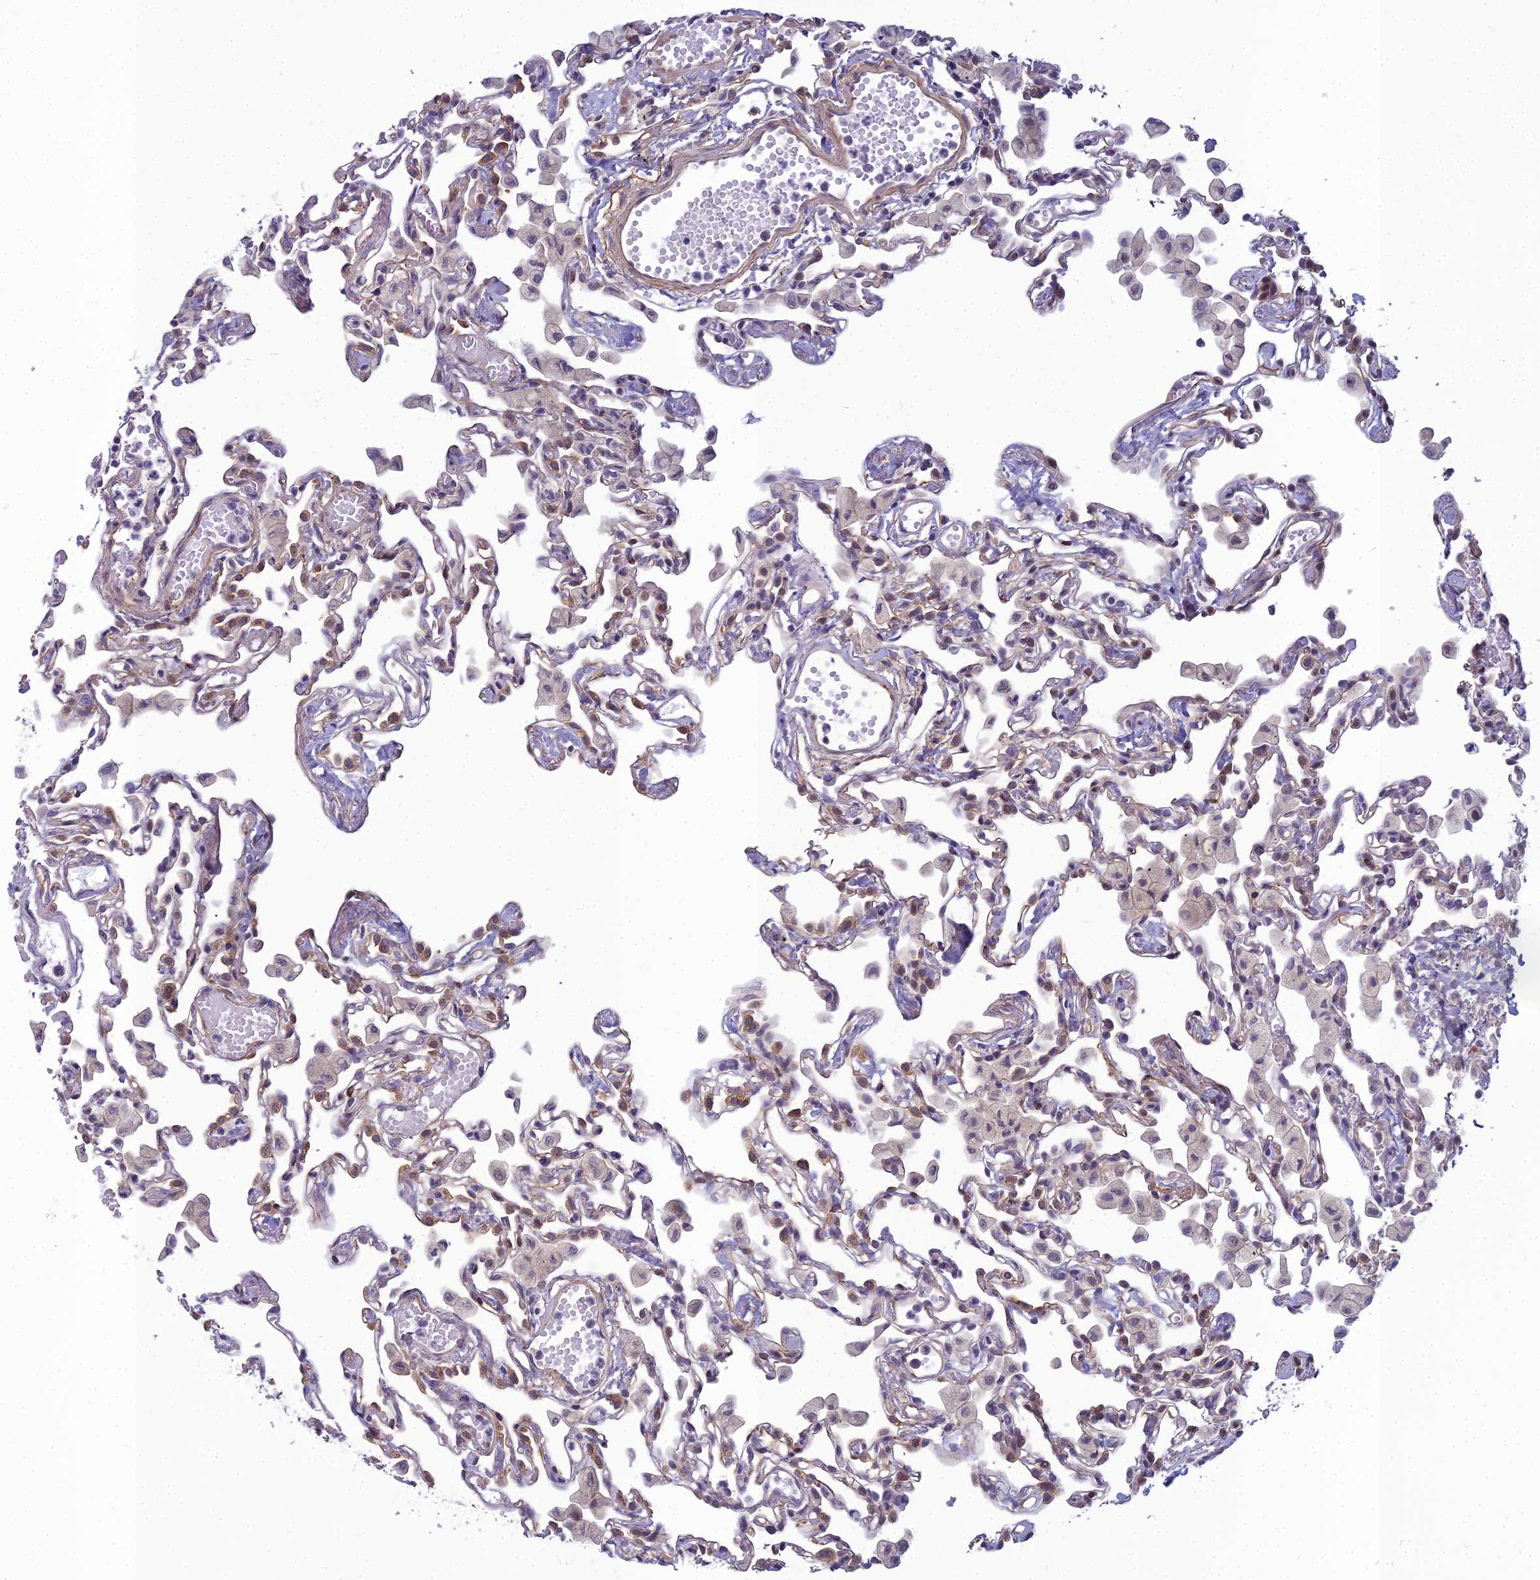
{"staining": {"intensity": "moderate", "quantity": "25%-75%", "location": "cytoplasmic/membranous,nuclear"}, "tissue": "lung", "cell_type": "Alveolar cells", "image_type": "normal", "snomed": [{"axis": "morphology", "description": "Normal tissue, NOS"}, {"axis": "topography", "description": "Bronchus"}, {"axis": "topography", "description": "Lung"}], "caption": "DAB immunohistochemical staining of unremarkable lung reveals moderate cytoplasmic/membranous,nuclear protein positivity in about 25%-75% of alveolar cells.", "gene": "RGL3", "patient": {"sex": "female", "age": 49}}